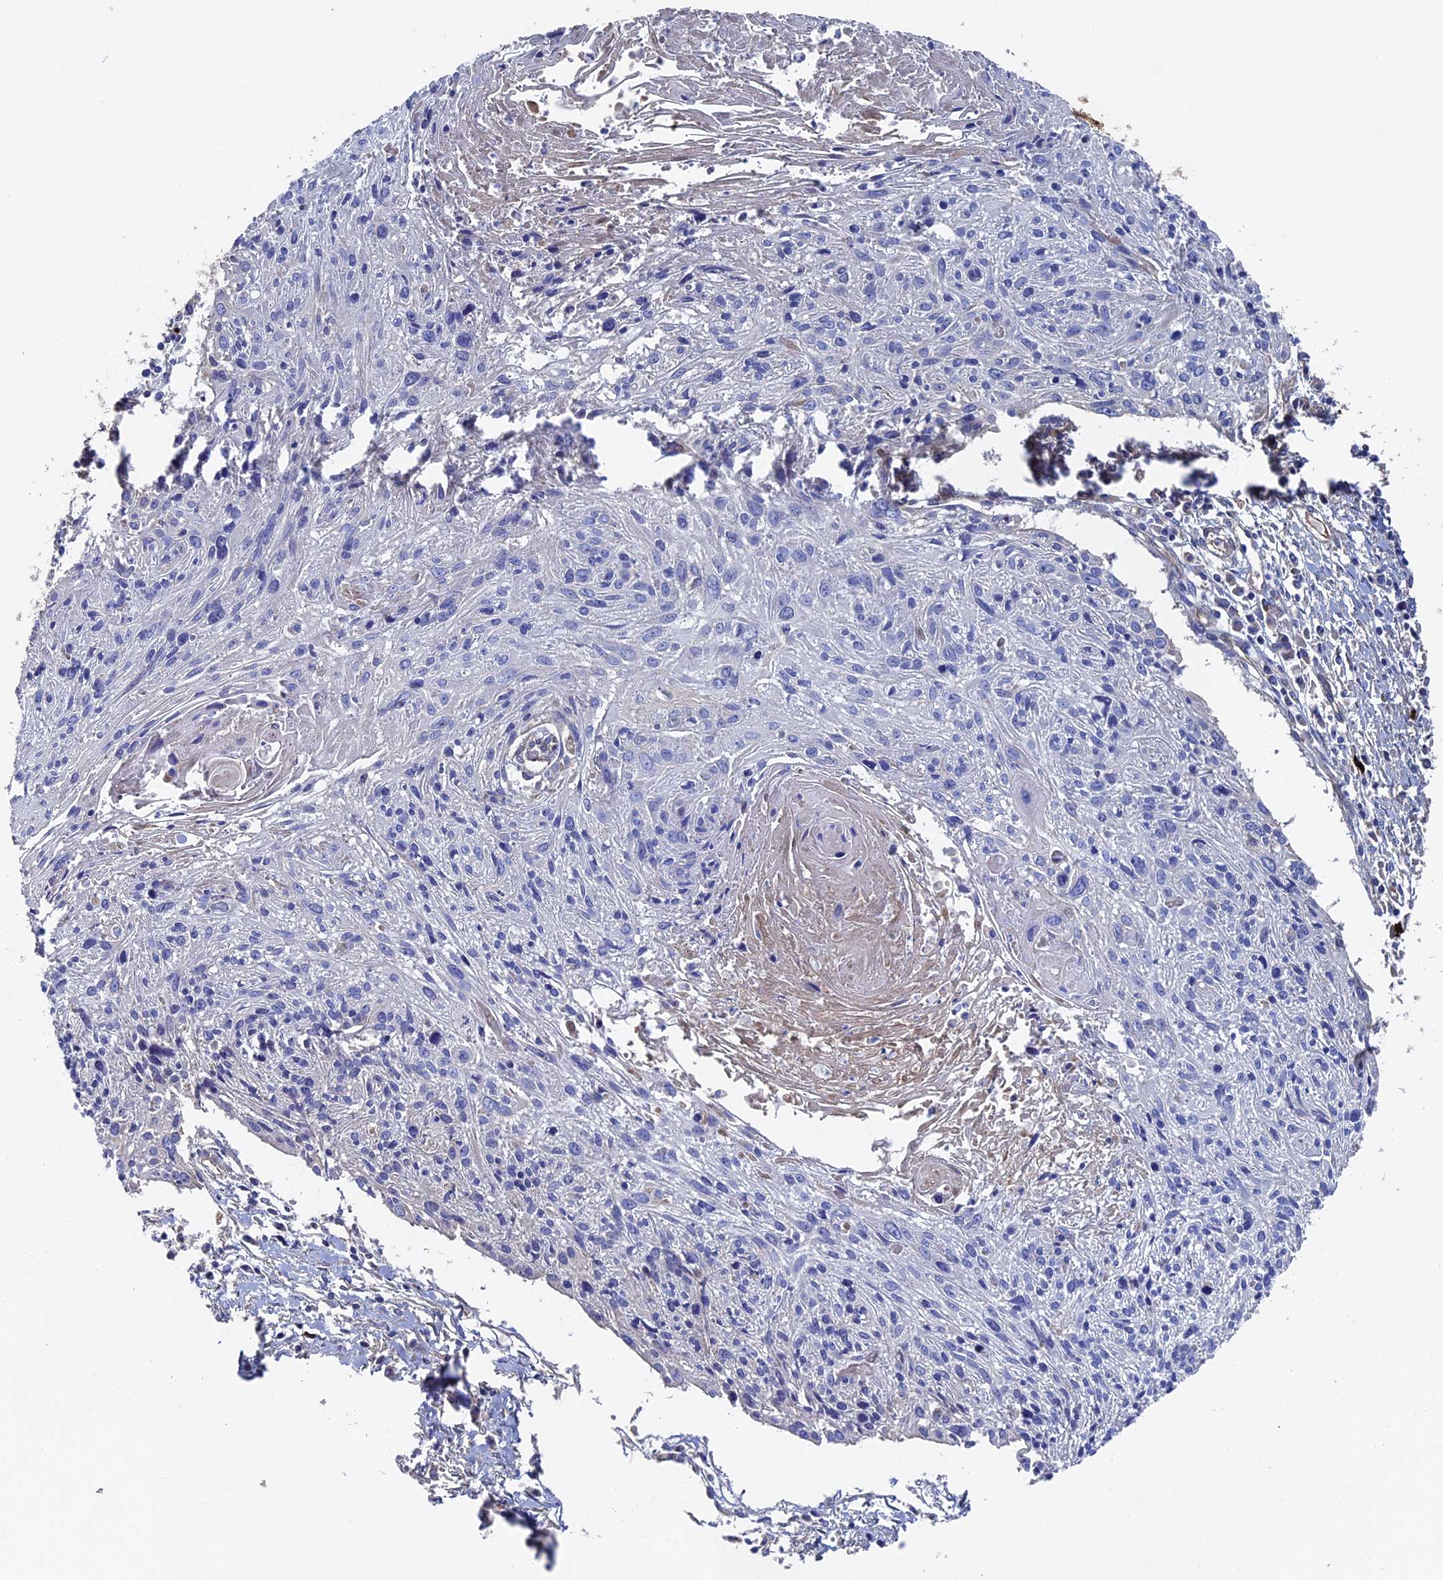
{"staining": {"intensity": "negative", "quantity": "none", "location": "none"}, "tissue": "cervical cancer", "cell_type": "Tumor cells", "image_type": "cancer", "snomed": [{"axis": "morphology", "description": "Squamous cell carcinoma, NOS"}, {"axis": "topography", "description": "Cervix"}], "caption": "Immunohistochemical staining of squamous cell carcinoma (cervical) exhibits no significant expression in tumor cells. (DAB (3,3'-diaminobenzidine) immunohistochemistry, high magnification).", "gene": "RPUSD1", "patient": {"sex": "female", "age": 51}}